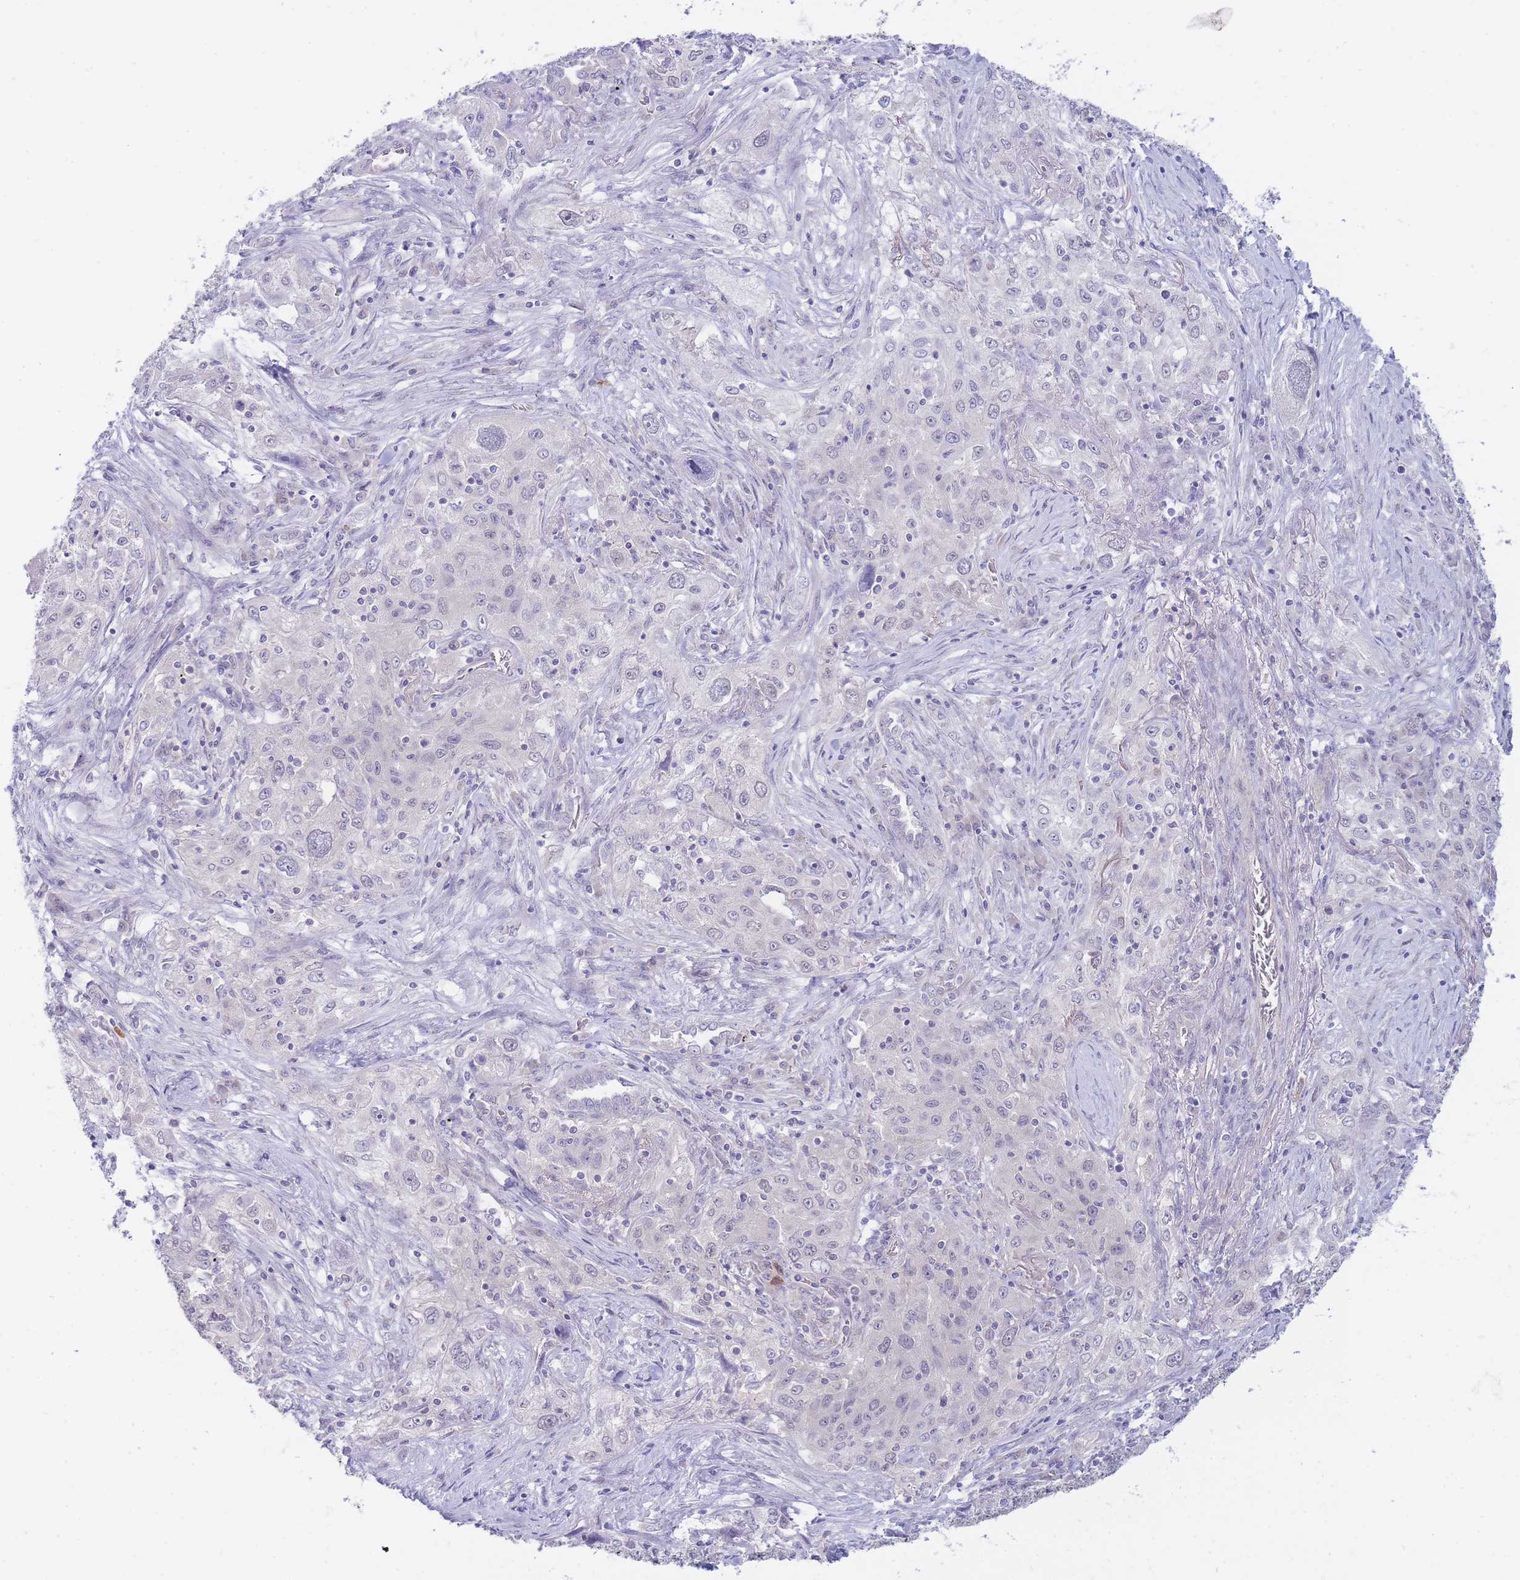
{"staining": {"intensity": "negative", "quantity": "none", "location": "none"}, "tissue": "lung cancer", "cell_type": "Tumor cells", "image_type": "cancer", "snomed": [{"axis": "morphology", "description": "Squamous cell carcinoma, NOS"}, {"axis": "topography", "description": "Lung"}], "caption": "A high-resolution image shows IHC staining of lung cancer (squamous cell carcinoma), which shows no significant positivity in tumor cells.", "gene": "SUGT1", "patient": {"sex": "female", "age": 69}}